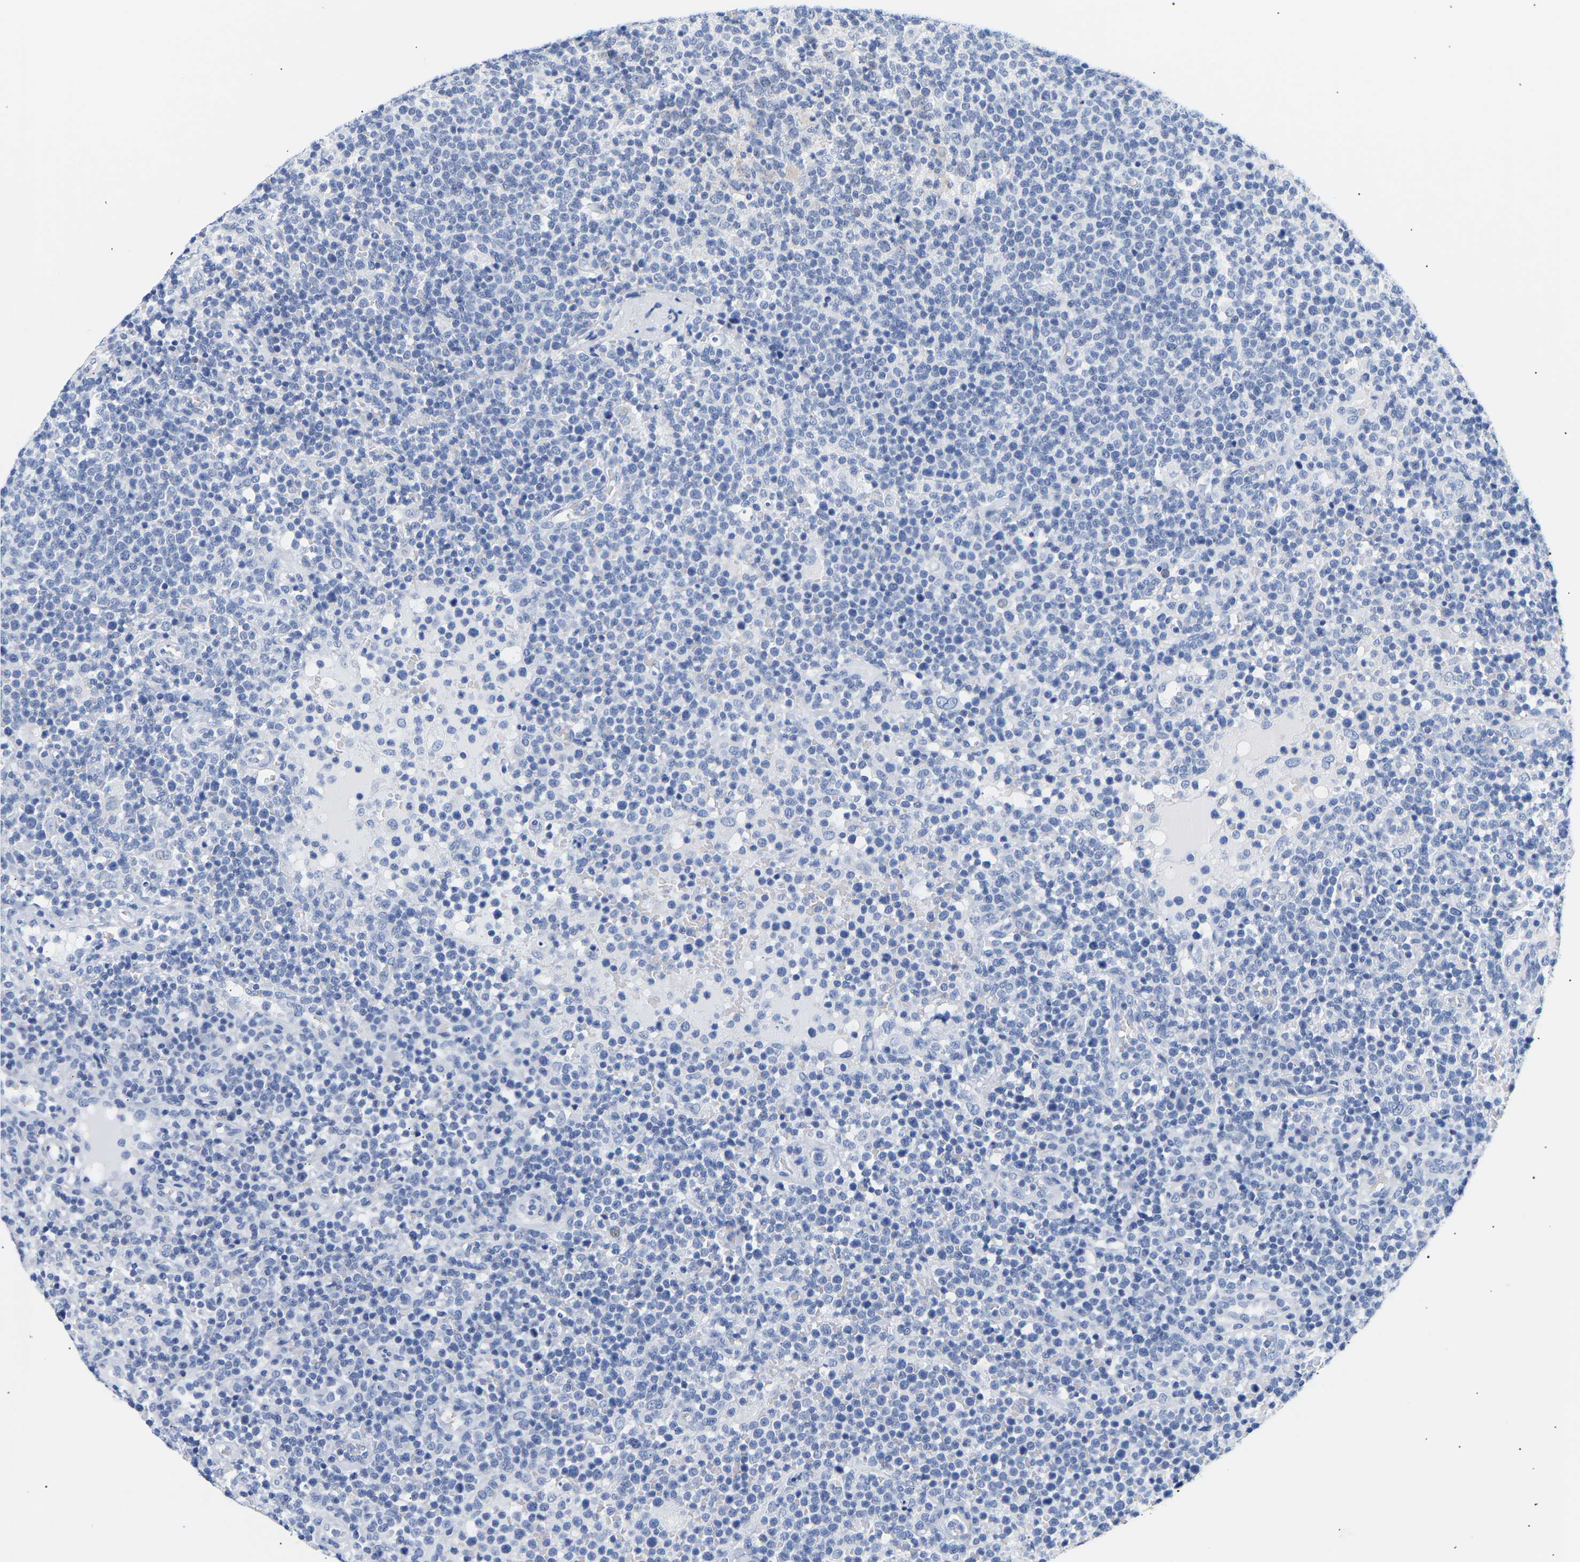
{"staining": {"intensity": "negative", "quantity": "none", "location": "none"}, "tissue": "lymphoma", "cell_type": "Tumor cells", "image_type": "cancer", "snomed": [{"axis": "morphology", "description": "Malignant lymphoma, non-Hodgkin's type, High grade"}, {"axis": "topography", "description": "Lymph node"}], "caption": "Tumor cells show no significant protein positivity in lymphoma.", "gene": "SPINK2", "patient": {"sex": "male", "age": 61}}